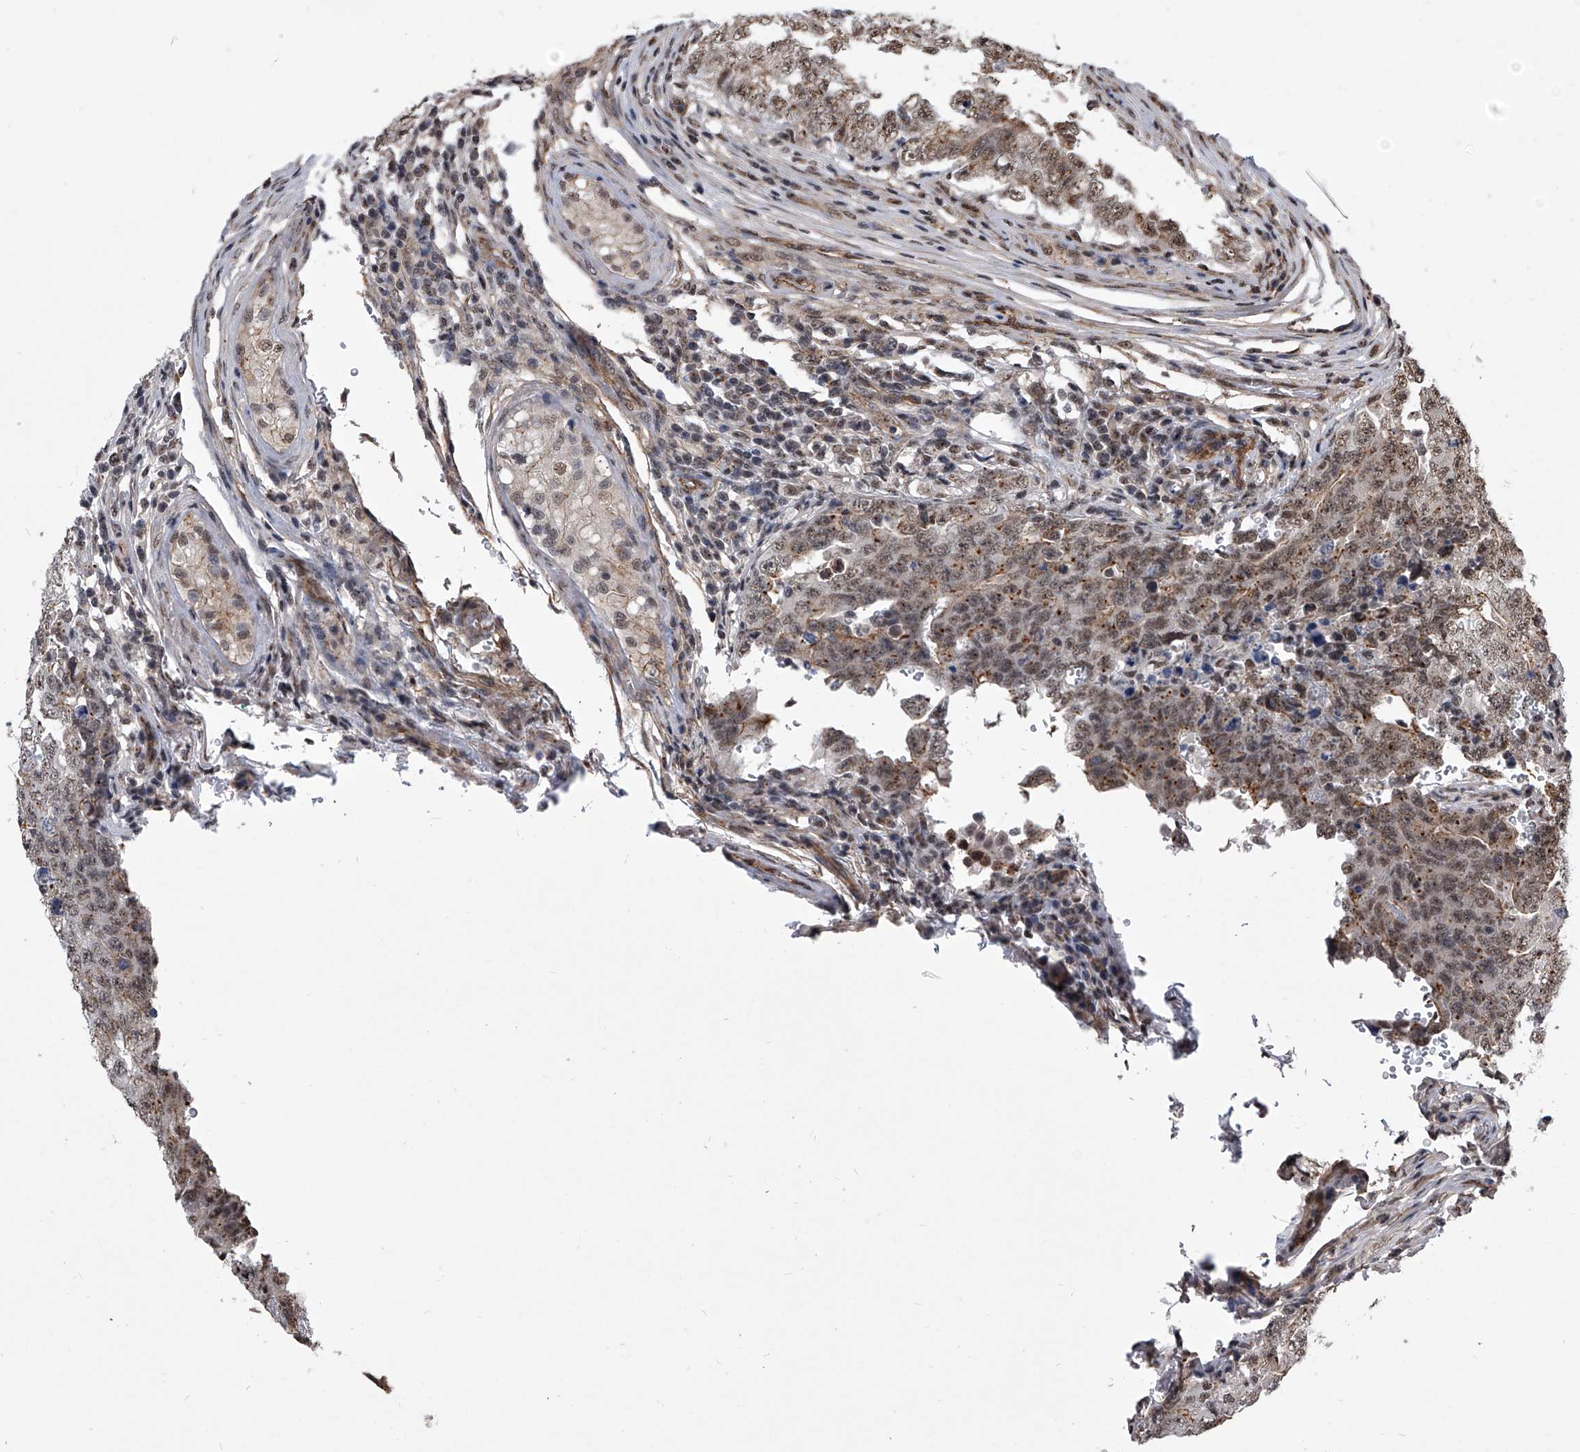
{"staining": {"intensity": "weak", "quantity": "25%-75%", "location": "cytoplasmic/membranous,nuclear"}, "tissue": "testis cancer", "cell_type": "Tumor cells", "image_type": "cancer", "snomed": [{"axis": "morphology", "description": "Carcinoma, Embryonal, NOS"}, {"axis": "topography", "description": "Testis"}], "caption": "Immunohistochemical staining of human testis embryonal carcinoma exhibits low levels of weak cytoplasmic/membranous and nuclear staining in approximately 25%-75% of tumor cells.", "gene": "ZNF76", "patient": {"sex": "male", "age": 26}}